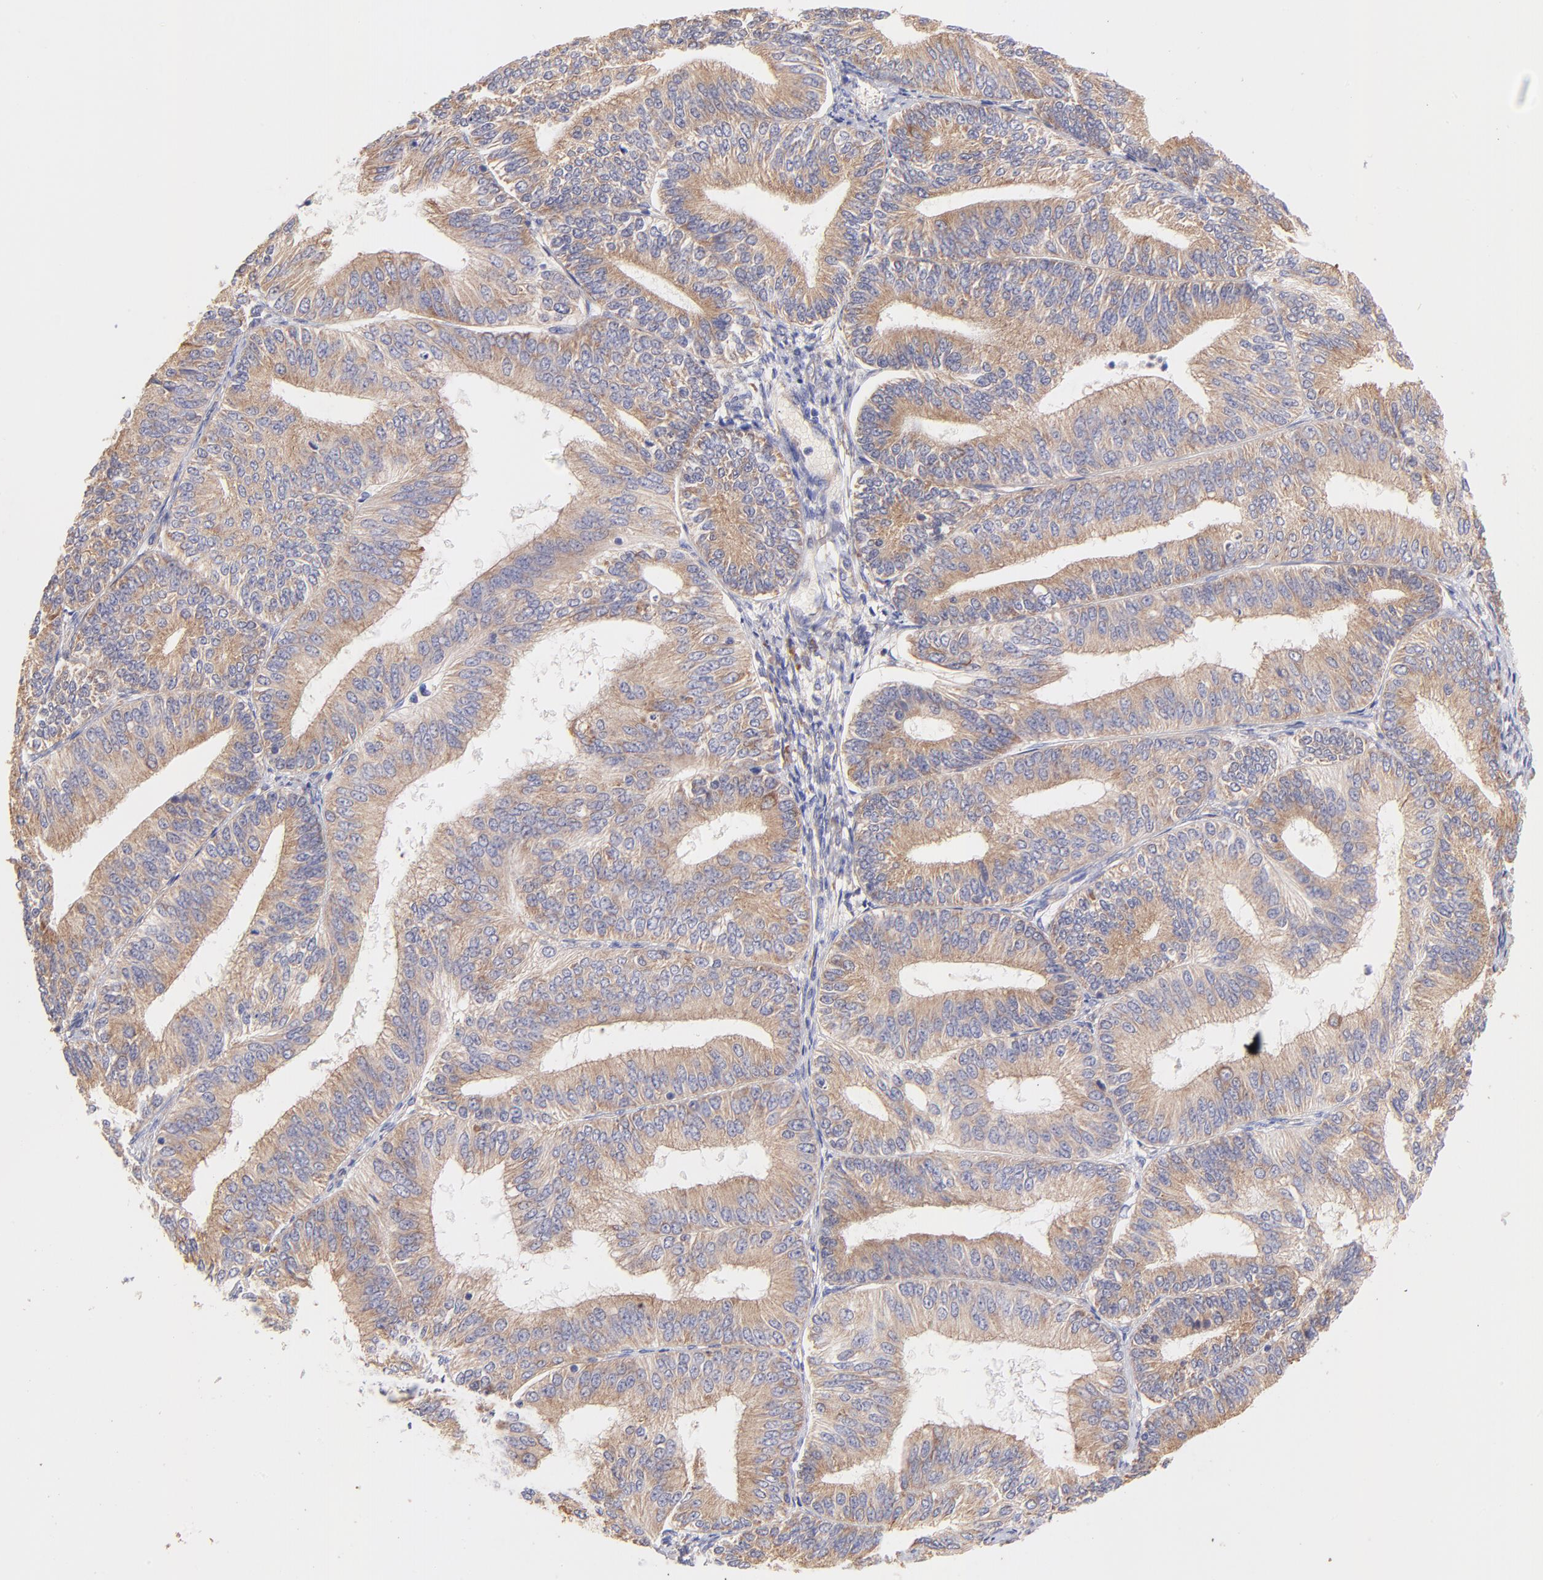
{"staining": {"intensity": "moderate", "quantity": ">75%", "location": "cytoplasmic/membranous"}, "tissue": "endometrial cancer", "cell_type": "Tumor cells", "image_type": "cancer", "snomed": [{"axis": "morphology", "description": "Adenocarcinoma, NOS"}, {"axis": "topography", "description": "Endometrium"}], "caption": "Immunohistochemical staining of human endometrial adenocarcinoma reveals medium levels of moderate cytoplasmic/membranous positivity in about >75% of tumor cells. The staining was performed using DAB (3,3'-diaminobenzidine), with brown indicating positive protein expression. Nuclei are stained blue with hematoxylin.", "gene": "RPL11", "patient": {"sex": "female", "age": 55}}